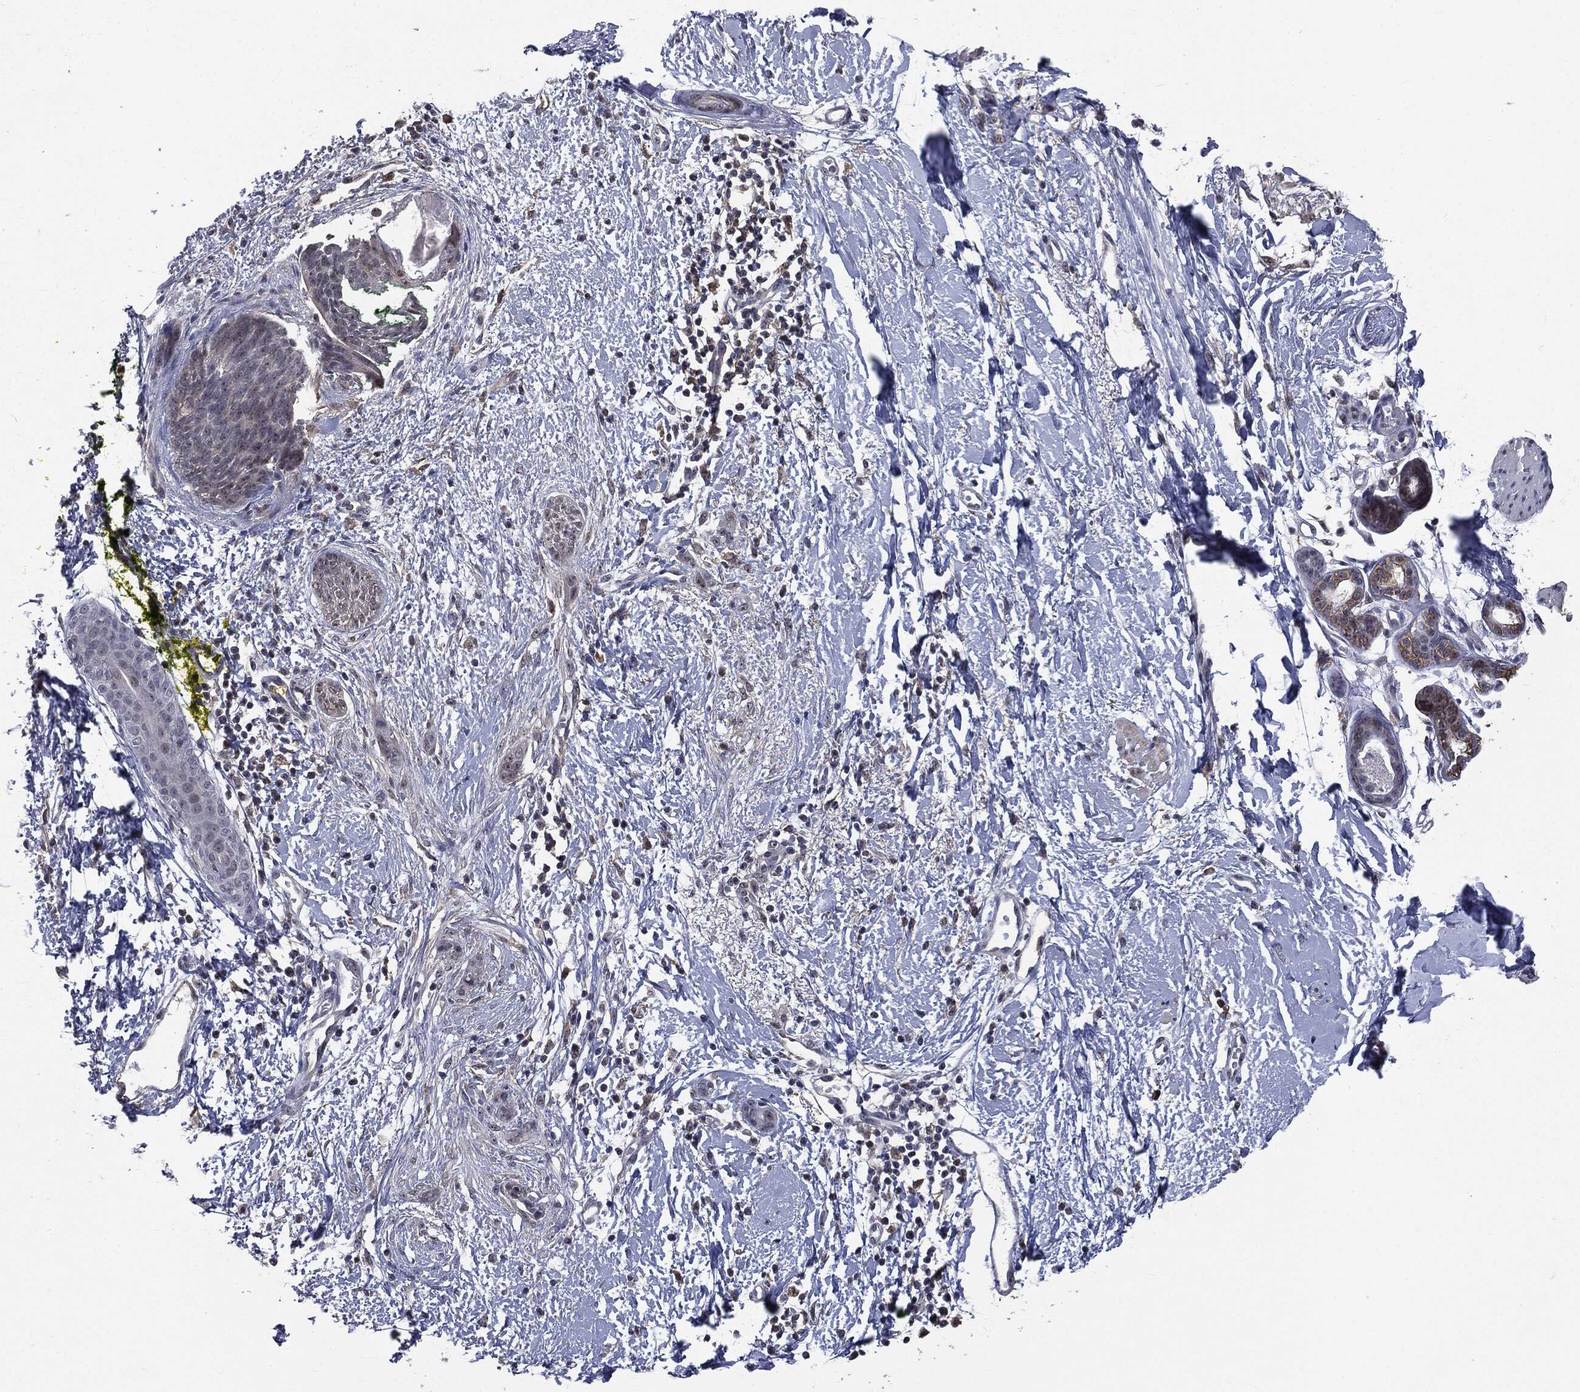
{"staining": {"intensity": "negative", "quantity": "none", "location": "none"}, "tissue": "skin cancer", "cell_type": "Tumor cells", "image_type": "cancer", "snomed": [{"axis": "morphology", "description": "Basal cell carcinoma"}, {"axis": "topography", "description": "Skin"}], "caption": "An immunohistochemistry (IHC) photomicrograph of skin cancer is shown. There is no staining in tumor cells of skin cancer.", "gene": "TRMT1L", "patient": {"sex": "female", "age": 65}}